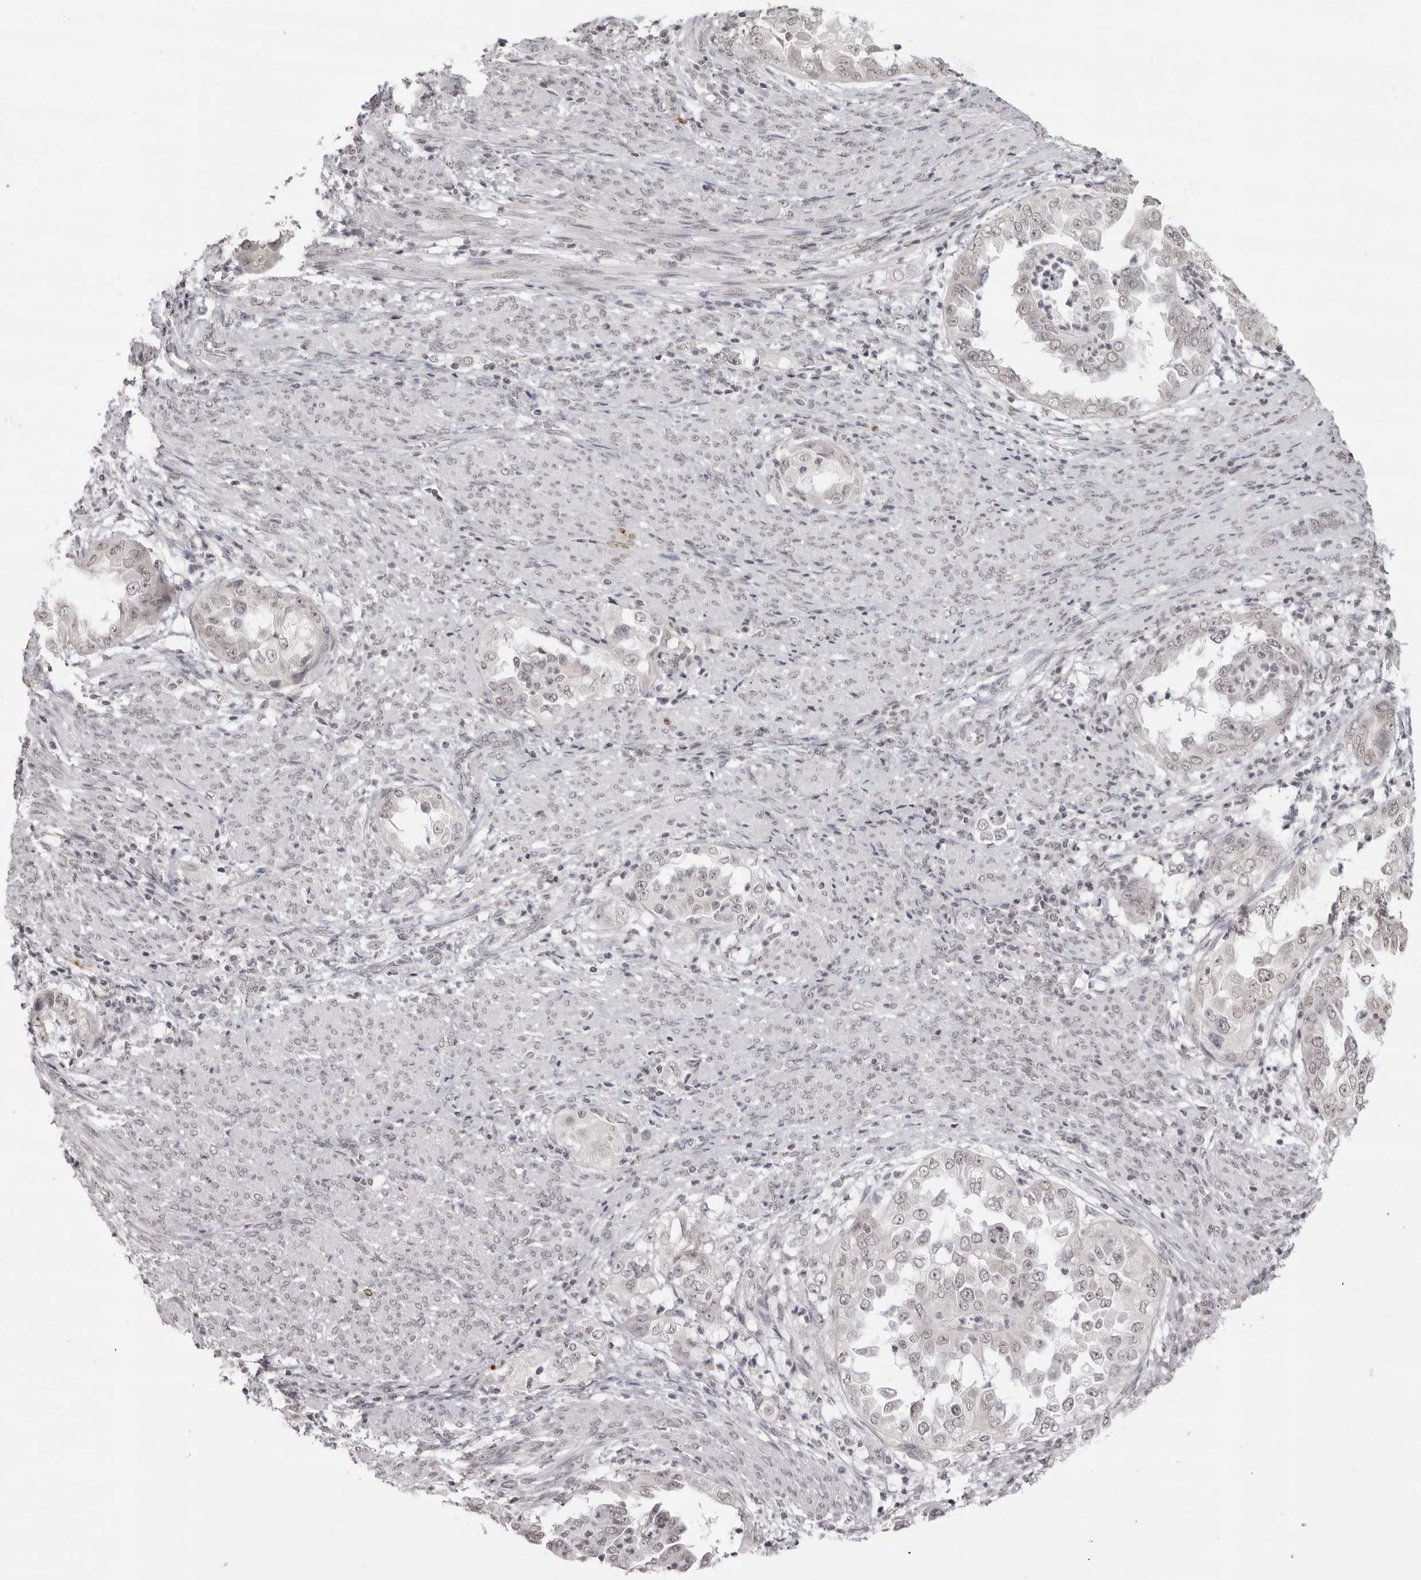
{"staining": {"intensity": "weak", "quantity": "25%-75%", "location": "nuclear"}, "tissue": "endometrial cancer", "cell_type": "Tumor cells", "image_type": "cancer", "snomed": [{"axis": "morphology", "description": "Adenocarcinoma, NOS"}, {"axis": "topography", "description": "Endometrium"}], "caption": "About 25%-75% of tumor cells in endometrial cancer (adenocarcinoma) reveal weak nuclear protein staining as visualized by brown immunohistochemical staining.", "gene": "NTM", "patient": {"sex": "female", "age": 85}}